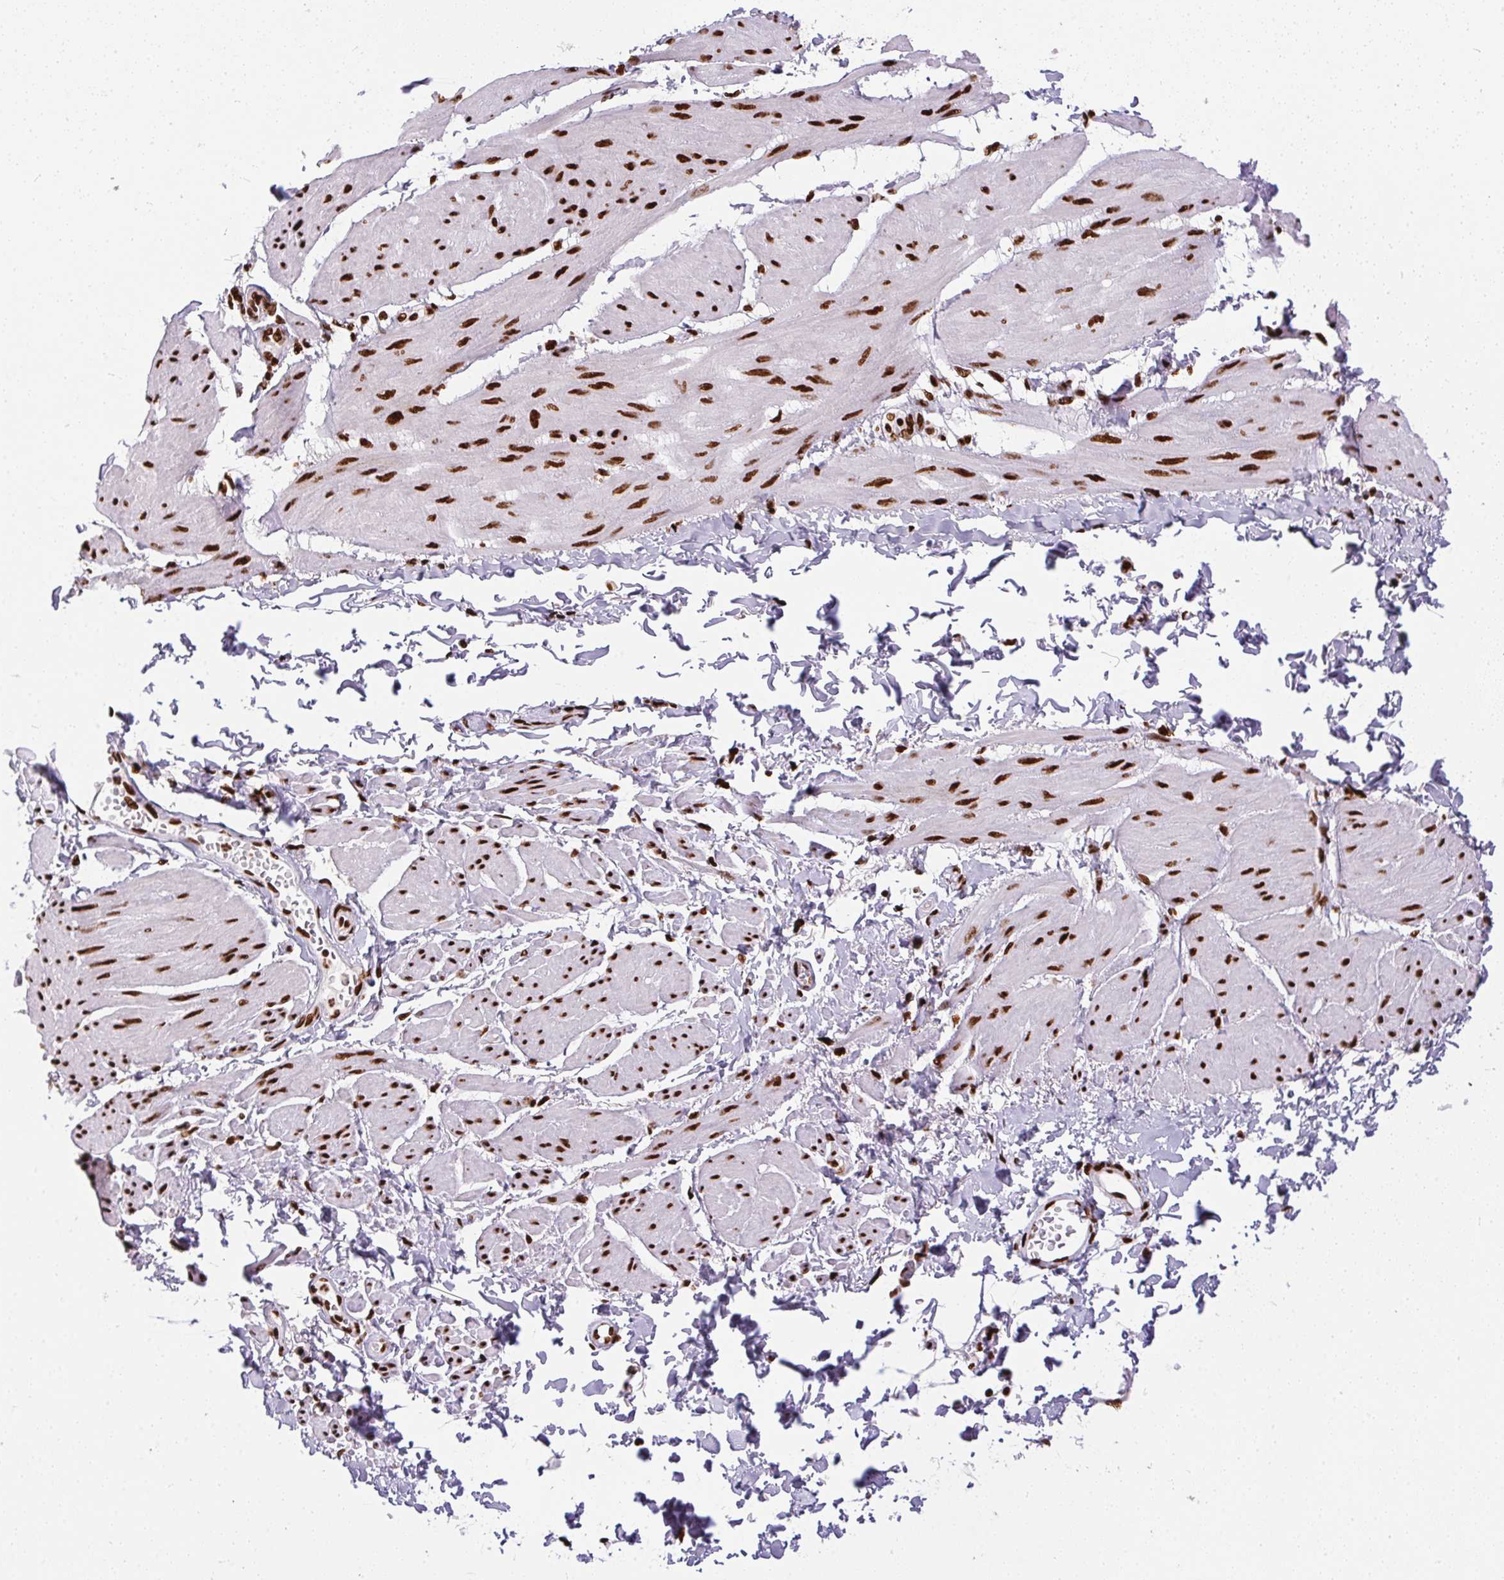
{"staining": {"intensity": "strong", "quantity": "<25%", "location": "nuclear"}, "tissue": "adipose tissue", "cell_type": "Adipocytes", "image_type": "normal", "snomed": [{"axis": "morphology", "description": "Normal tissue, NOS"}, {"axis": "topography", "description": "Prostate"}, {"axis": "topography", "description": "Peripheral nerve tissue"}], "caption": "Immunohistochemical staining of unremarkable human adipose tissue demonstrates strong nuclear protein expression in about <25% of adipocytes.", "gene": "PAGE3", "patient": {"sex": "male", "age": 55}}